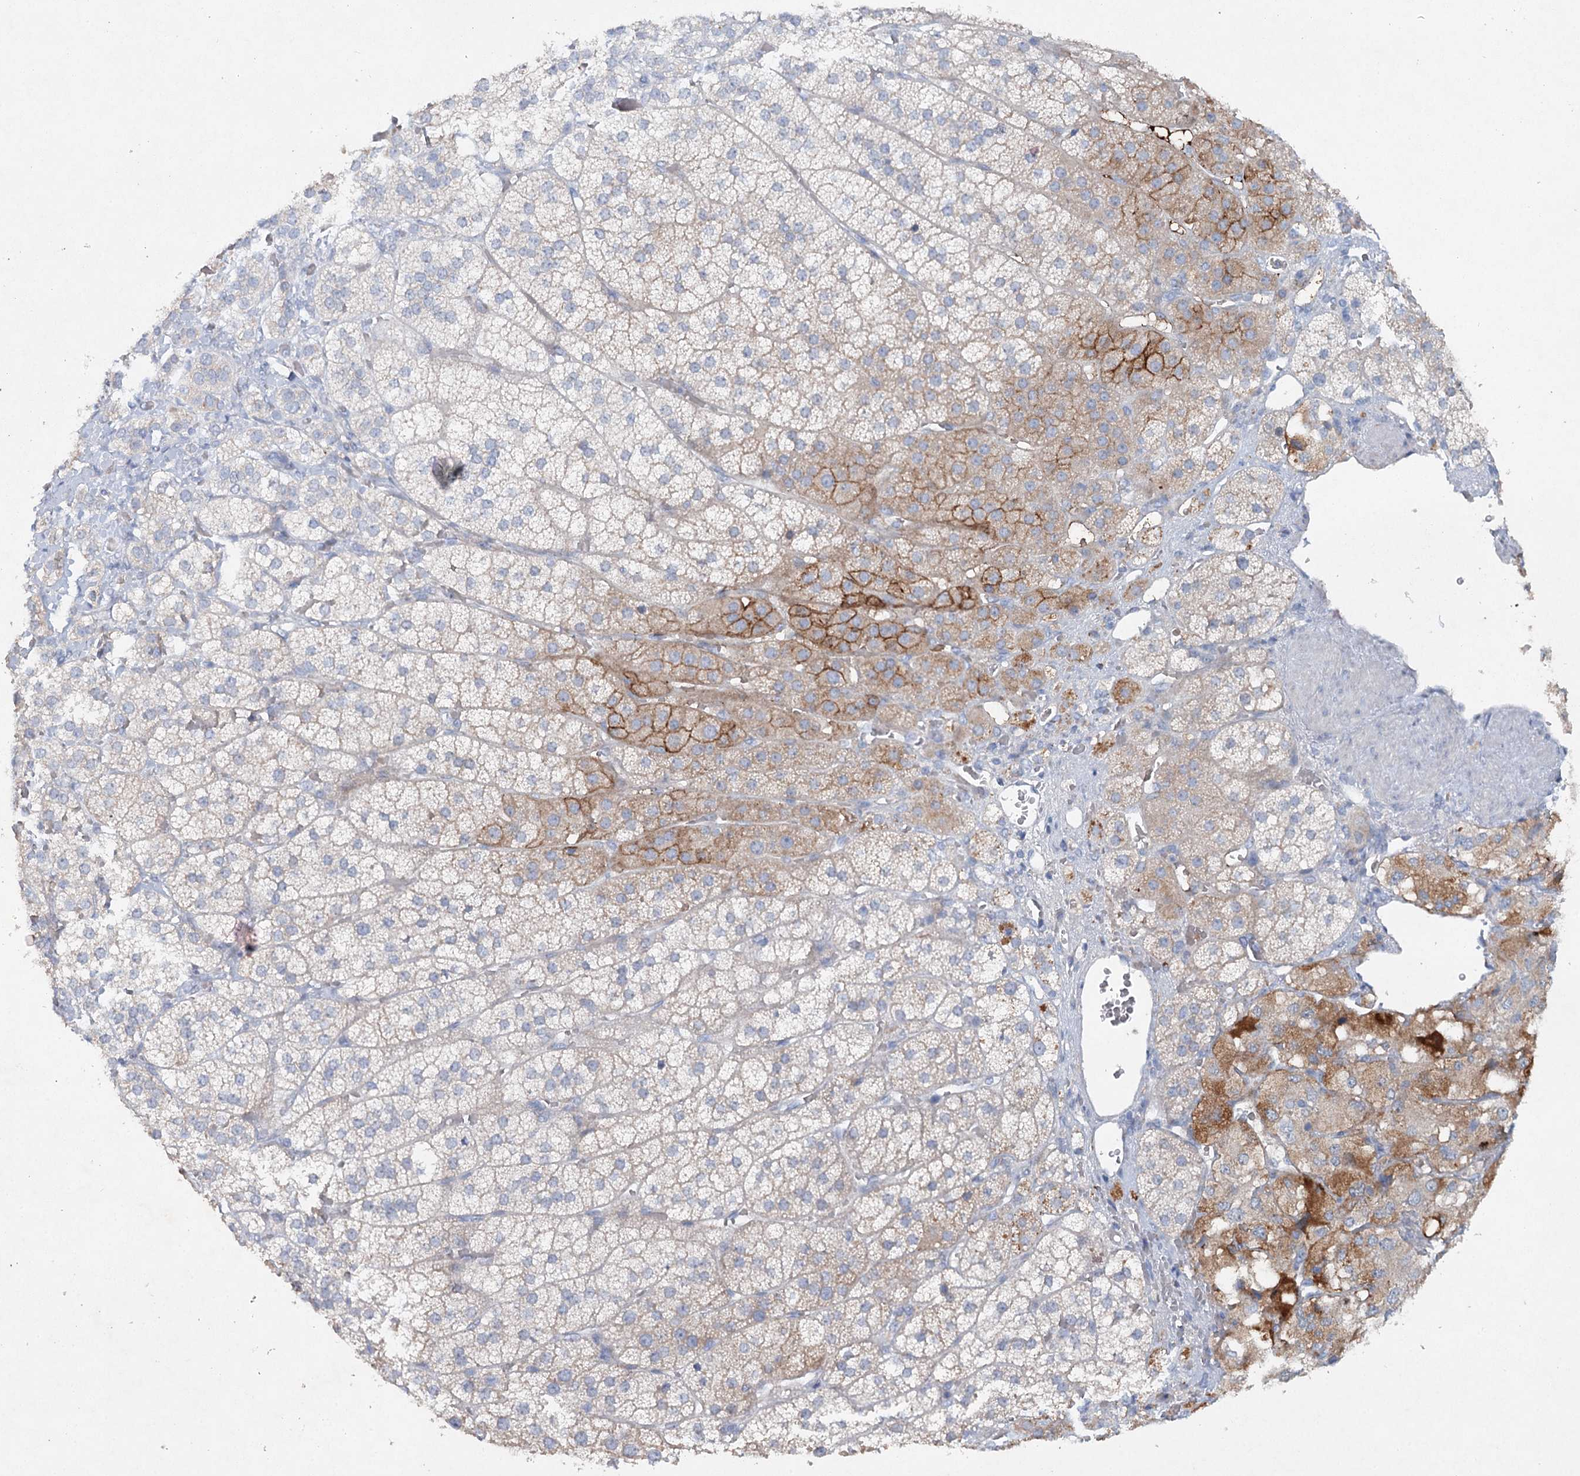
{"staining": {"intensity": "moderate", "quantity": "<25%", "location": "cytoplasmic/membranous"}, "tissue": "adrenal gland", "cell_type": "Glandular cells", "image_type": "normal", "snomed": [{"axis": "morphology", "description": "Normal tissue, NOS"}, {"axis": "topography", "description": "Adrenal gland"}], "caption": "IHC of normal adrenal gland displays low levels of moderate cytoplasmic/membranous staining in approximately <25% of glandular cells.", "gene": "RFX6", "patient": {"sex": "female", "age": 44}}